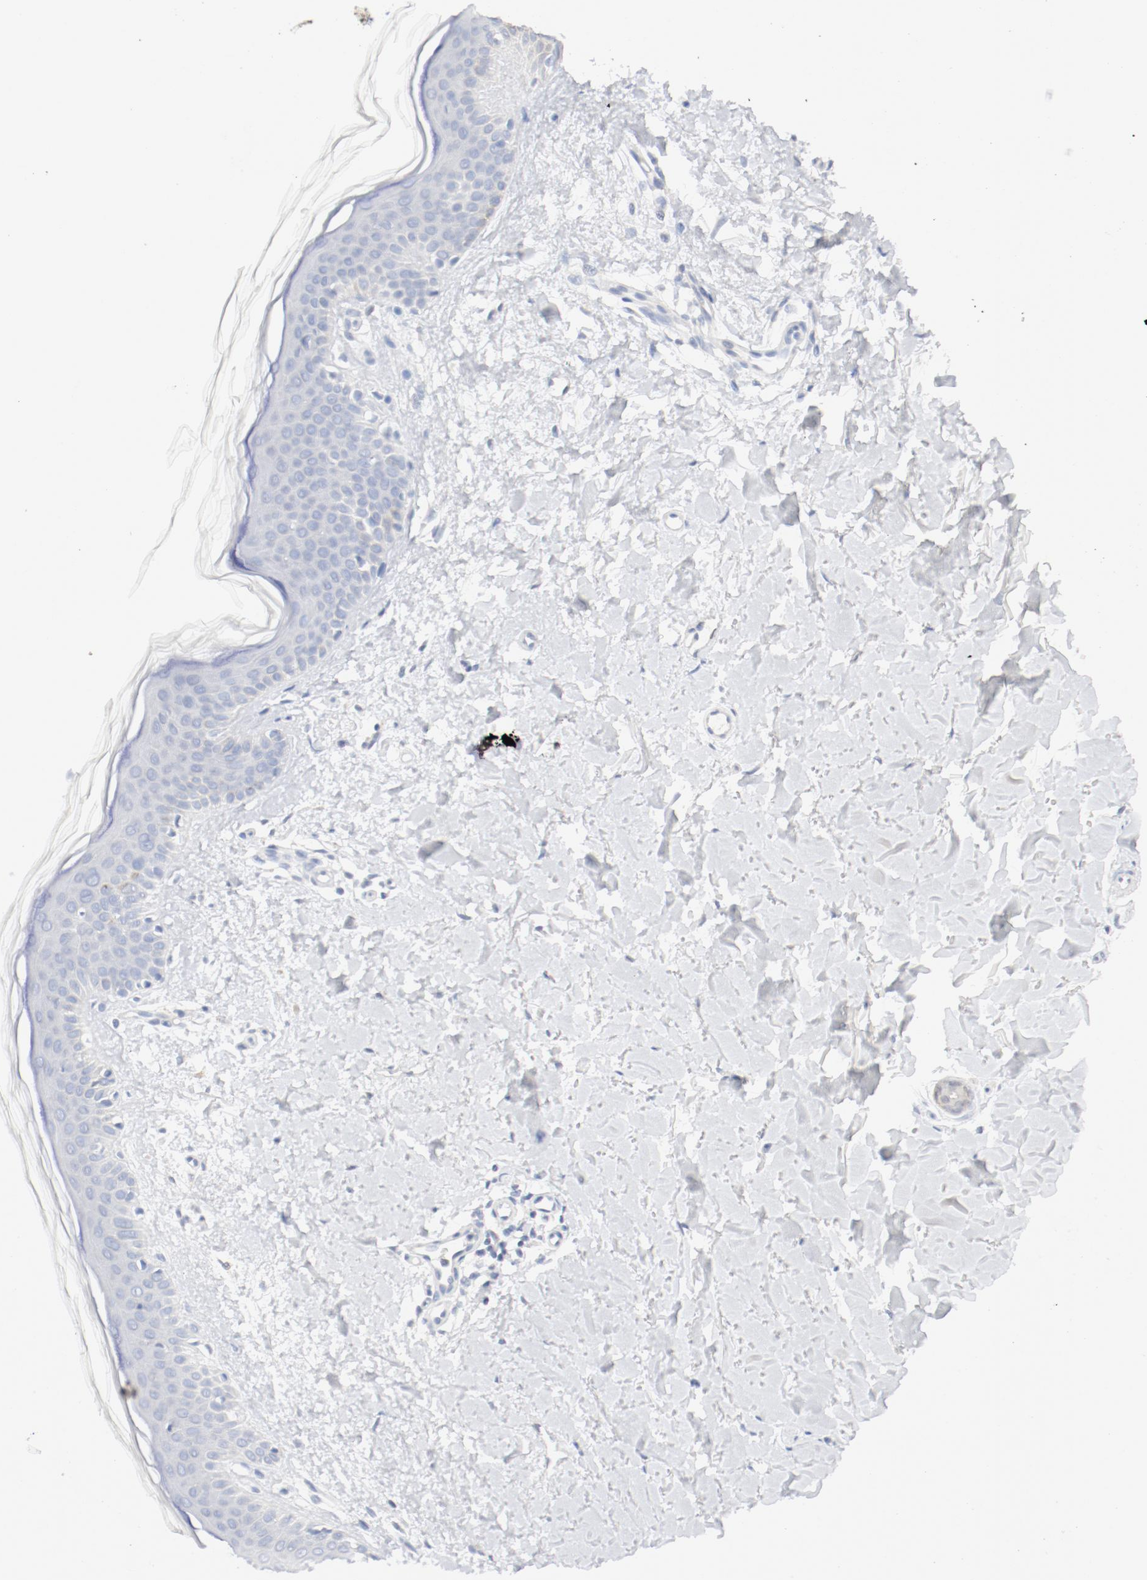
{"staining": {"intensity": "negative", "quantity": "none", "location": "none"}, "tissue": "skin", "cell_type": "Fibroblasts", "image_type": "normal", "snomed": [{"axis": "morphology", "description": "Normal tissue, NOS"}, {"axis": "topography", "description": "Skin"}], "caption": "IHC histopathology image of unremarkable skin: human skin stained with DAB (3,3'-diaminobenzidine) shows no significant protein expression in fibroblasts. (DAB (3,3'-diaminobenzidine) immunohistochemistry (IHC) with hematoxylin counter stain).", "gene": "PGM1", "patient": {"sex": "female", "age": 56}}